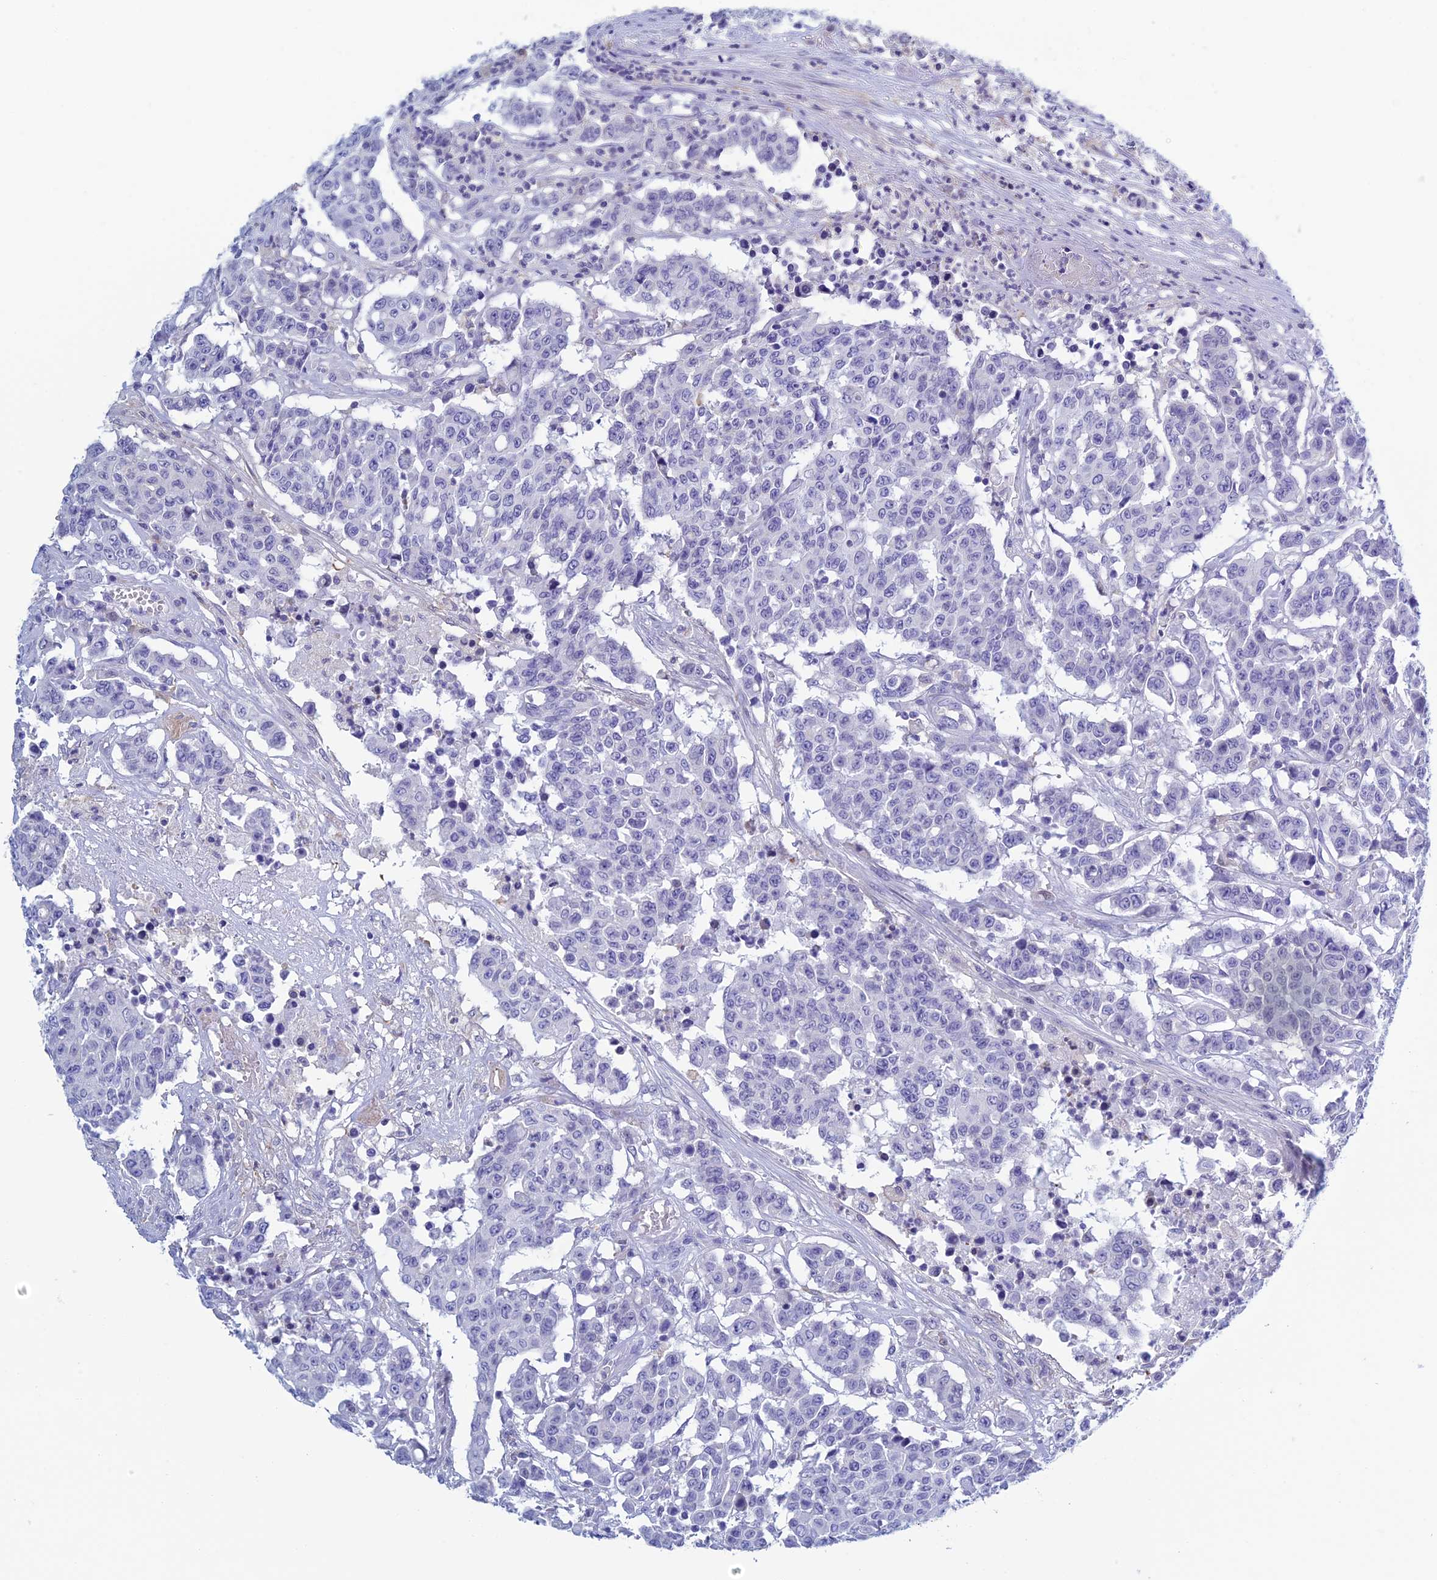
{"staining": {"intensity": "negative", "quantity": "none", "location": "none"}, "tissue": "colorectal cancer", "cell_type": "Tumor cells", "image_type": "cancer", "snomed": [{"axis": "morphology", "description": "Adenocarcinoma, NOS"}, {"axis": "topography", "description": "Colon"}], "caption": "Immunohistochemistry image of human adenocarcinoma (colorectal) stained for a protein (brown), which reveals no staining in tumor cells.", "gene": "KCNK17", "patient": {"sex": "male", "age": 51}}